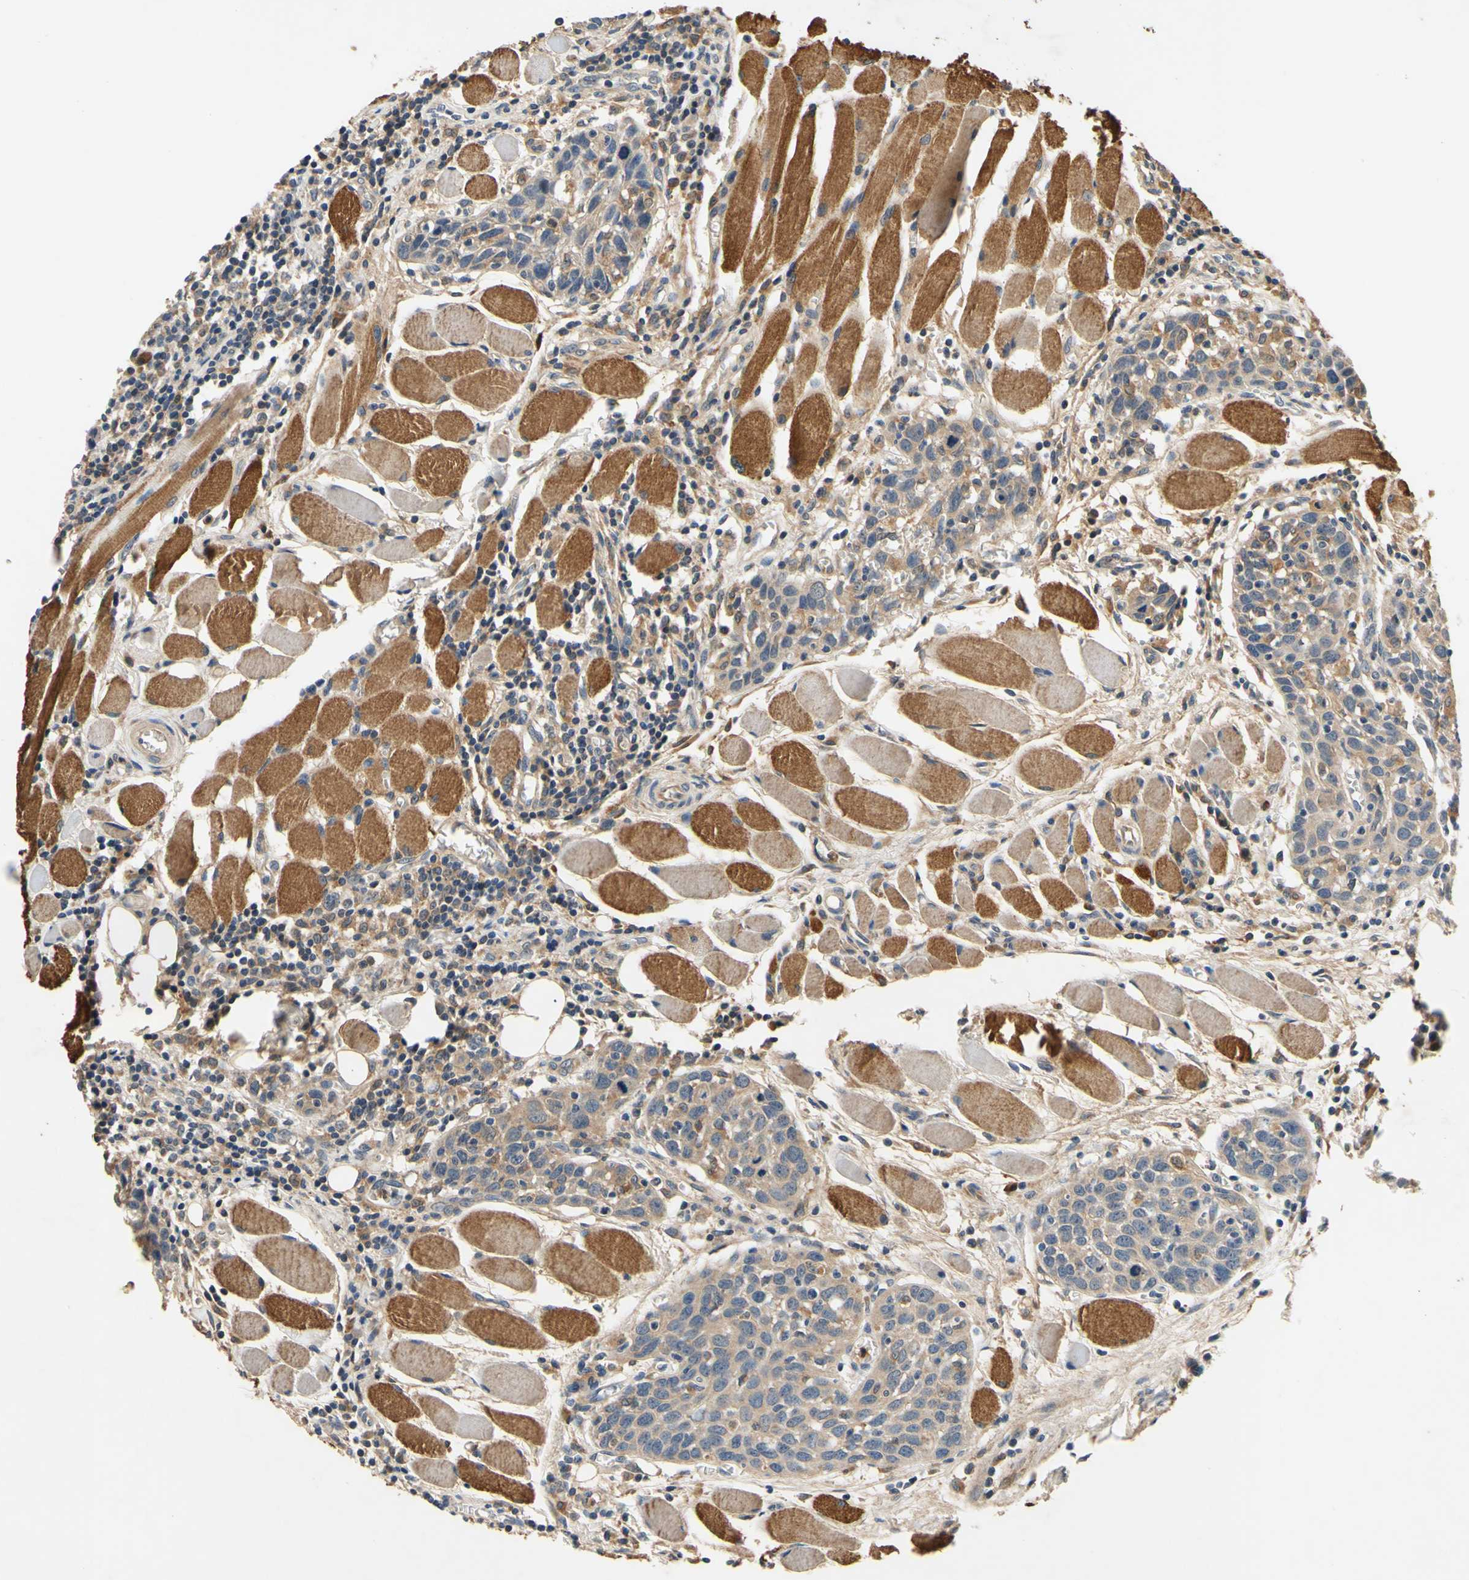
{"staining": {"intensity": "weak", "quantity": ">75%", "location": "cytoplasmic/membranous"}, "tissue": "head and neck cancer", "cell_type": "Tumor cells", "image_type": "cancer", "snomed": [{"axis": "morphology", "description": "Squamous cell carcinoma, NOS"}, {"axis": "topography", "description": "Oral tissue"}, {"axis": "topography", "description": "Head-Neck"}], "caption": "A brown stain highlights weak cytoplasmic/membranous staining of a protein in squamous cell carcinoma (head and neck) tumor cells.", "gene": "PLA2G4A", "patient": {"sex": "female", "age": 50}}